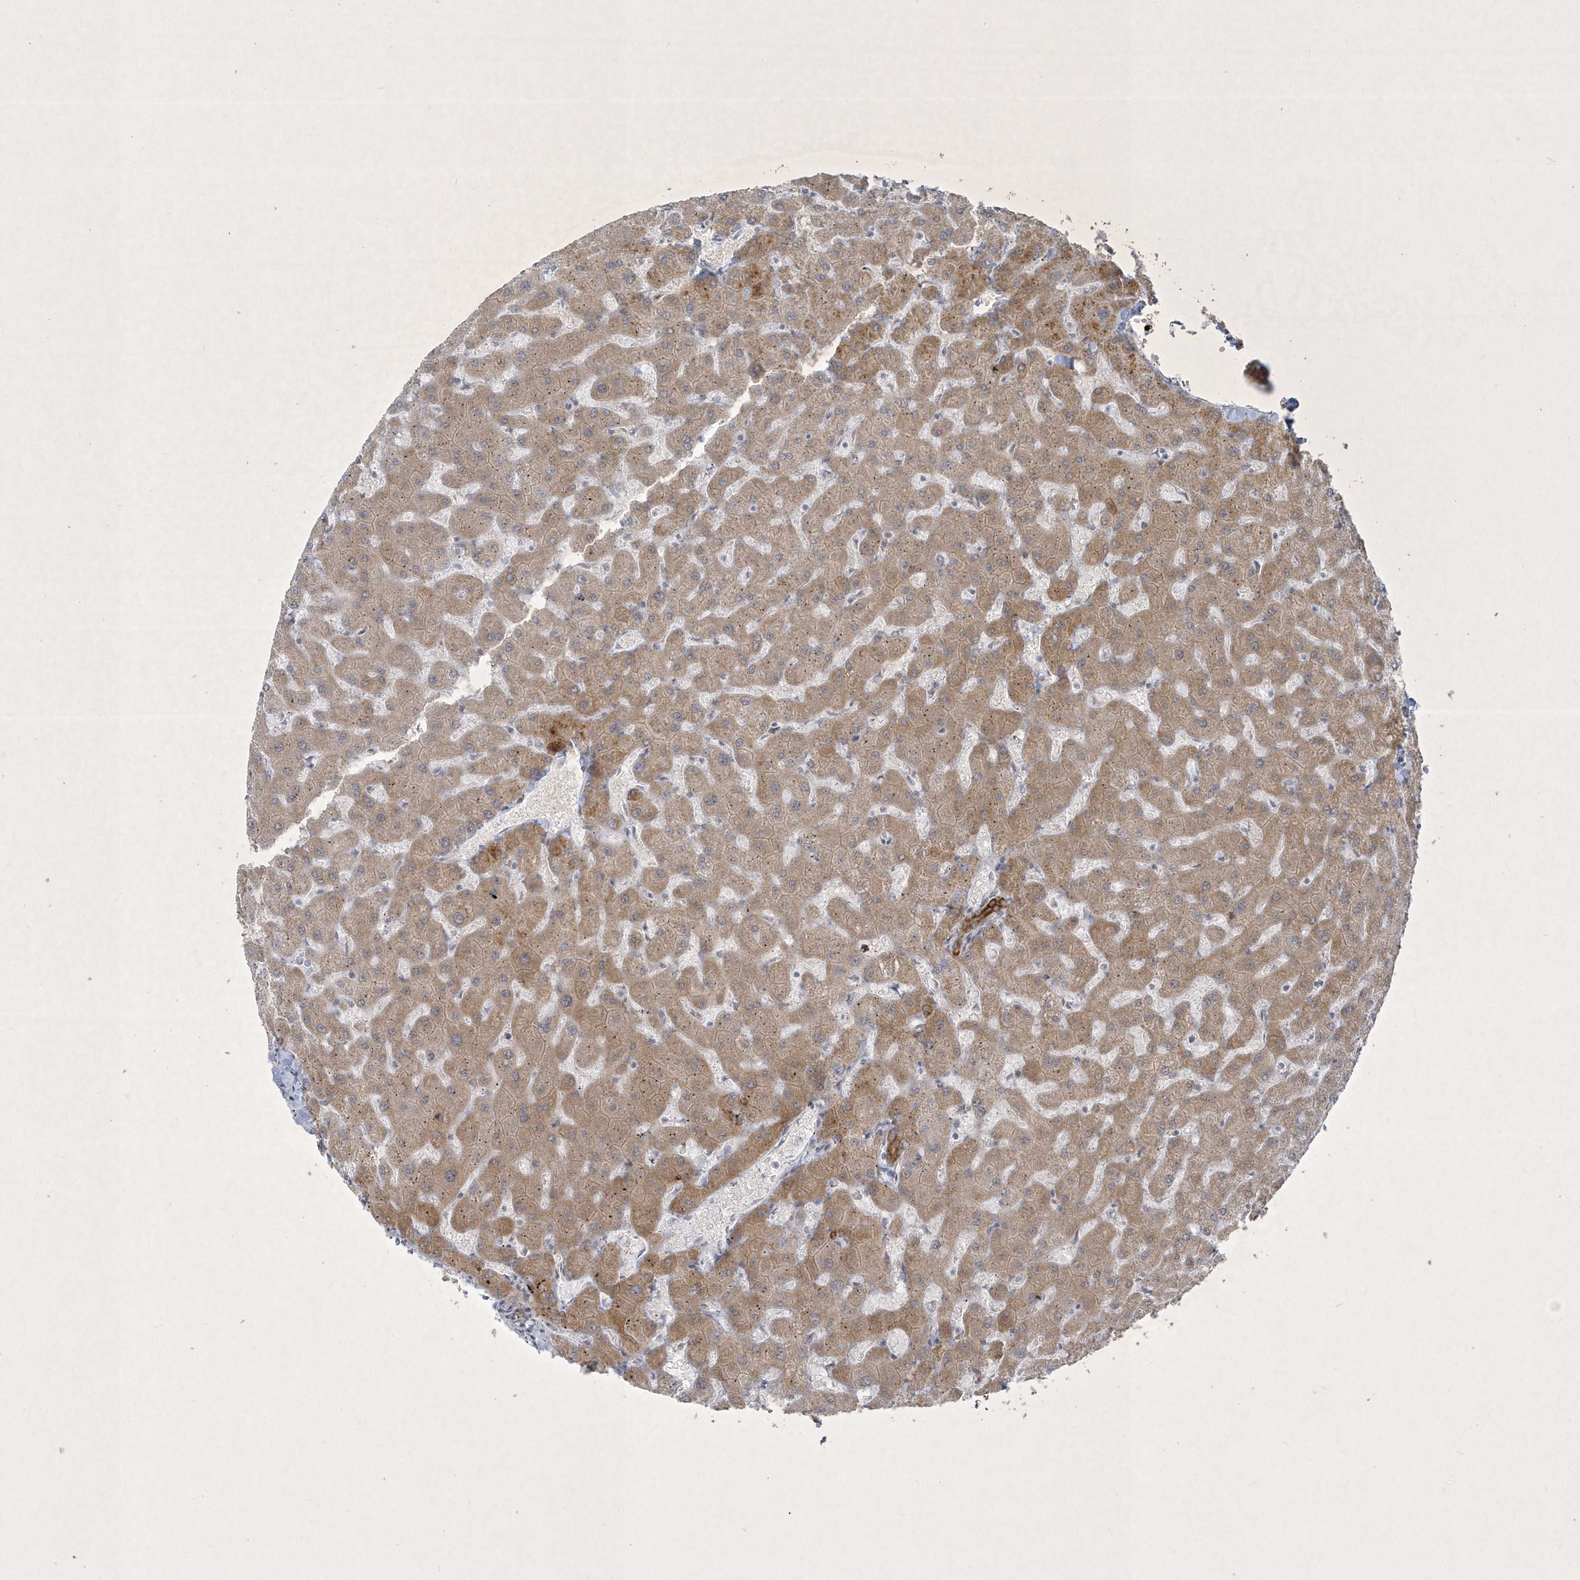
{"staining": {"intensity": "strong", "quantity": ">75%", "location": "cytoplasmic/membranous"}, "tissue": "liver", "cell_type": "Cholangiocytes", "image_type": "normal", "snomed": [{"axis": "morphology", "description": "Normal tissue, NOS"}, {"axis": "topography", "description": "Liver"}], "caption": "A photomicrograph of liver stained for a protein exhibits strong cytoplasmic/membranous brown staining in cholangiocytes. (brown staining indicates protein expression, while blue staining denotes nuclei).", "gene": "ZBTB9", "patient": {"sex": "female", "age": 63}}